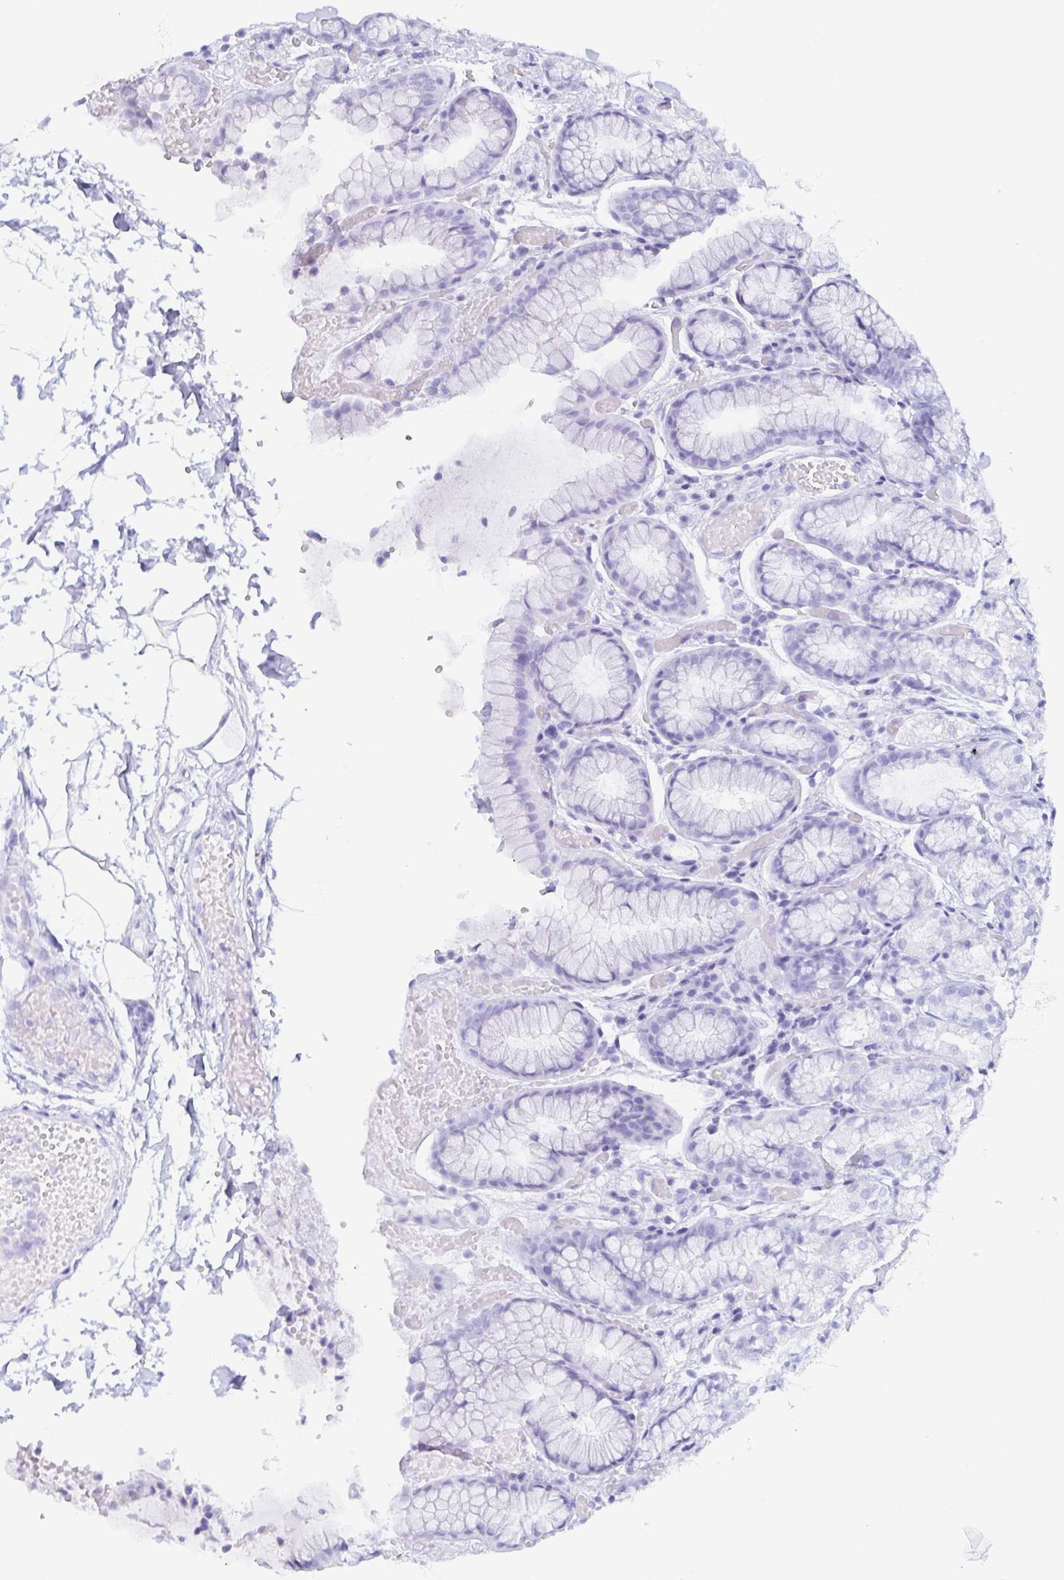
{"staining": {"intensity": "negative", "quantity": "none", "location": "none"}, "tissue": "stomach", "cell_type": "Glandular cells", "image_type": "normal", "snomed": [{"axis": "morphology", "description": "Normal tissue, NOS"}, {"axis": "topography", "description": "Stomach"}], "caption": "Immunohistochemistry (IHC) of normal human stomach displays no expression in glandular cells.", "gene": "LDLRAD1", "patient": {"sex": "male", "age": 70}}